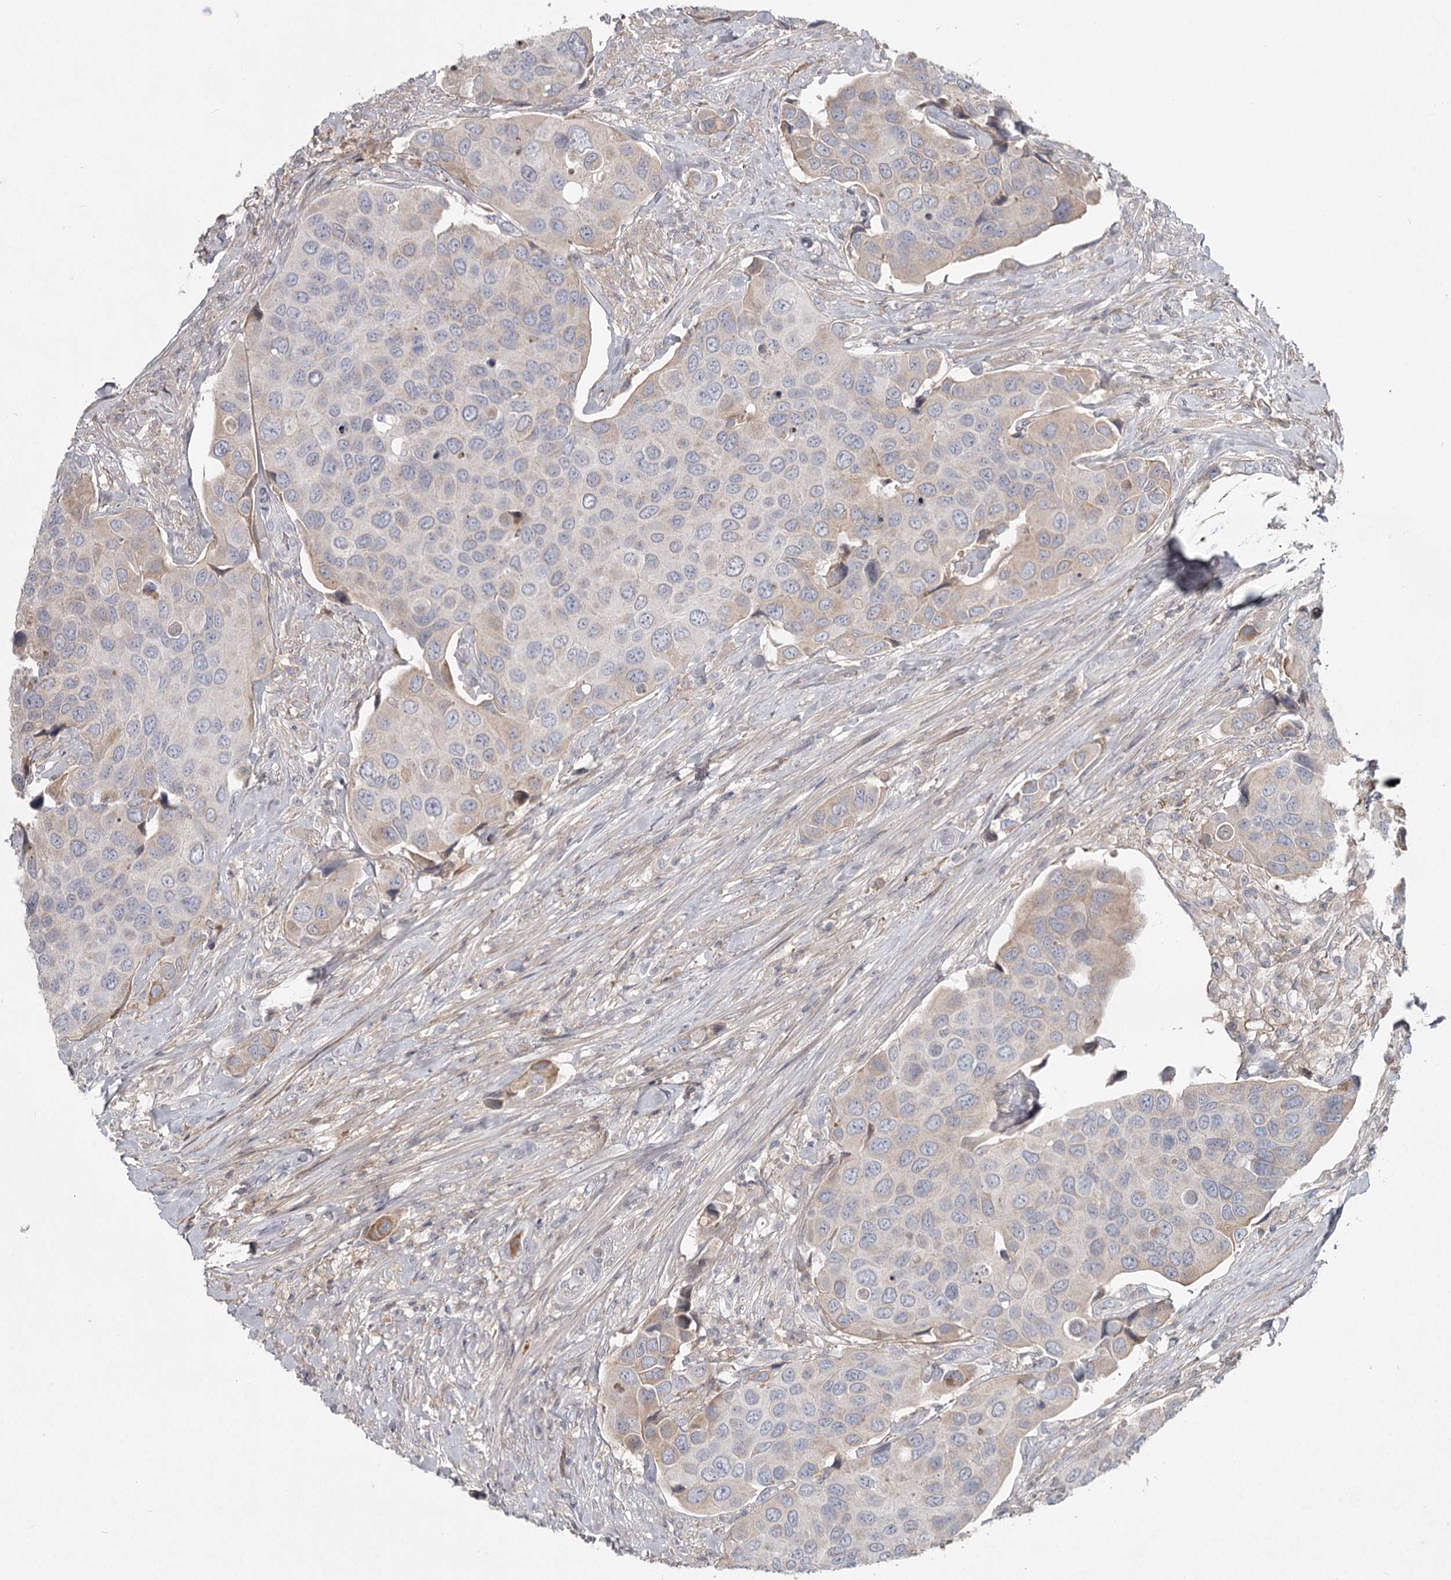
{"staining": {"intensity": "weak", "quantity": "<25%", "location": "cytoplasmic/membranous"}, "tissue": "urothelial cancer", "cell_type": "Tumor cells", "image_type": "cancer", "snomed": [{"axis": "morphology", "description": "Urothelial carcinoma, High grade"}, {"axis": "topography", "description": "Urinary bladder"}], "caption": "Immunohistochemistry of urothelial cancer reveals no staining in tumor cells.", "gene": "DHRS9", "patient": {"sex": "male", "age": 74}}